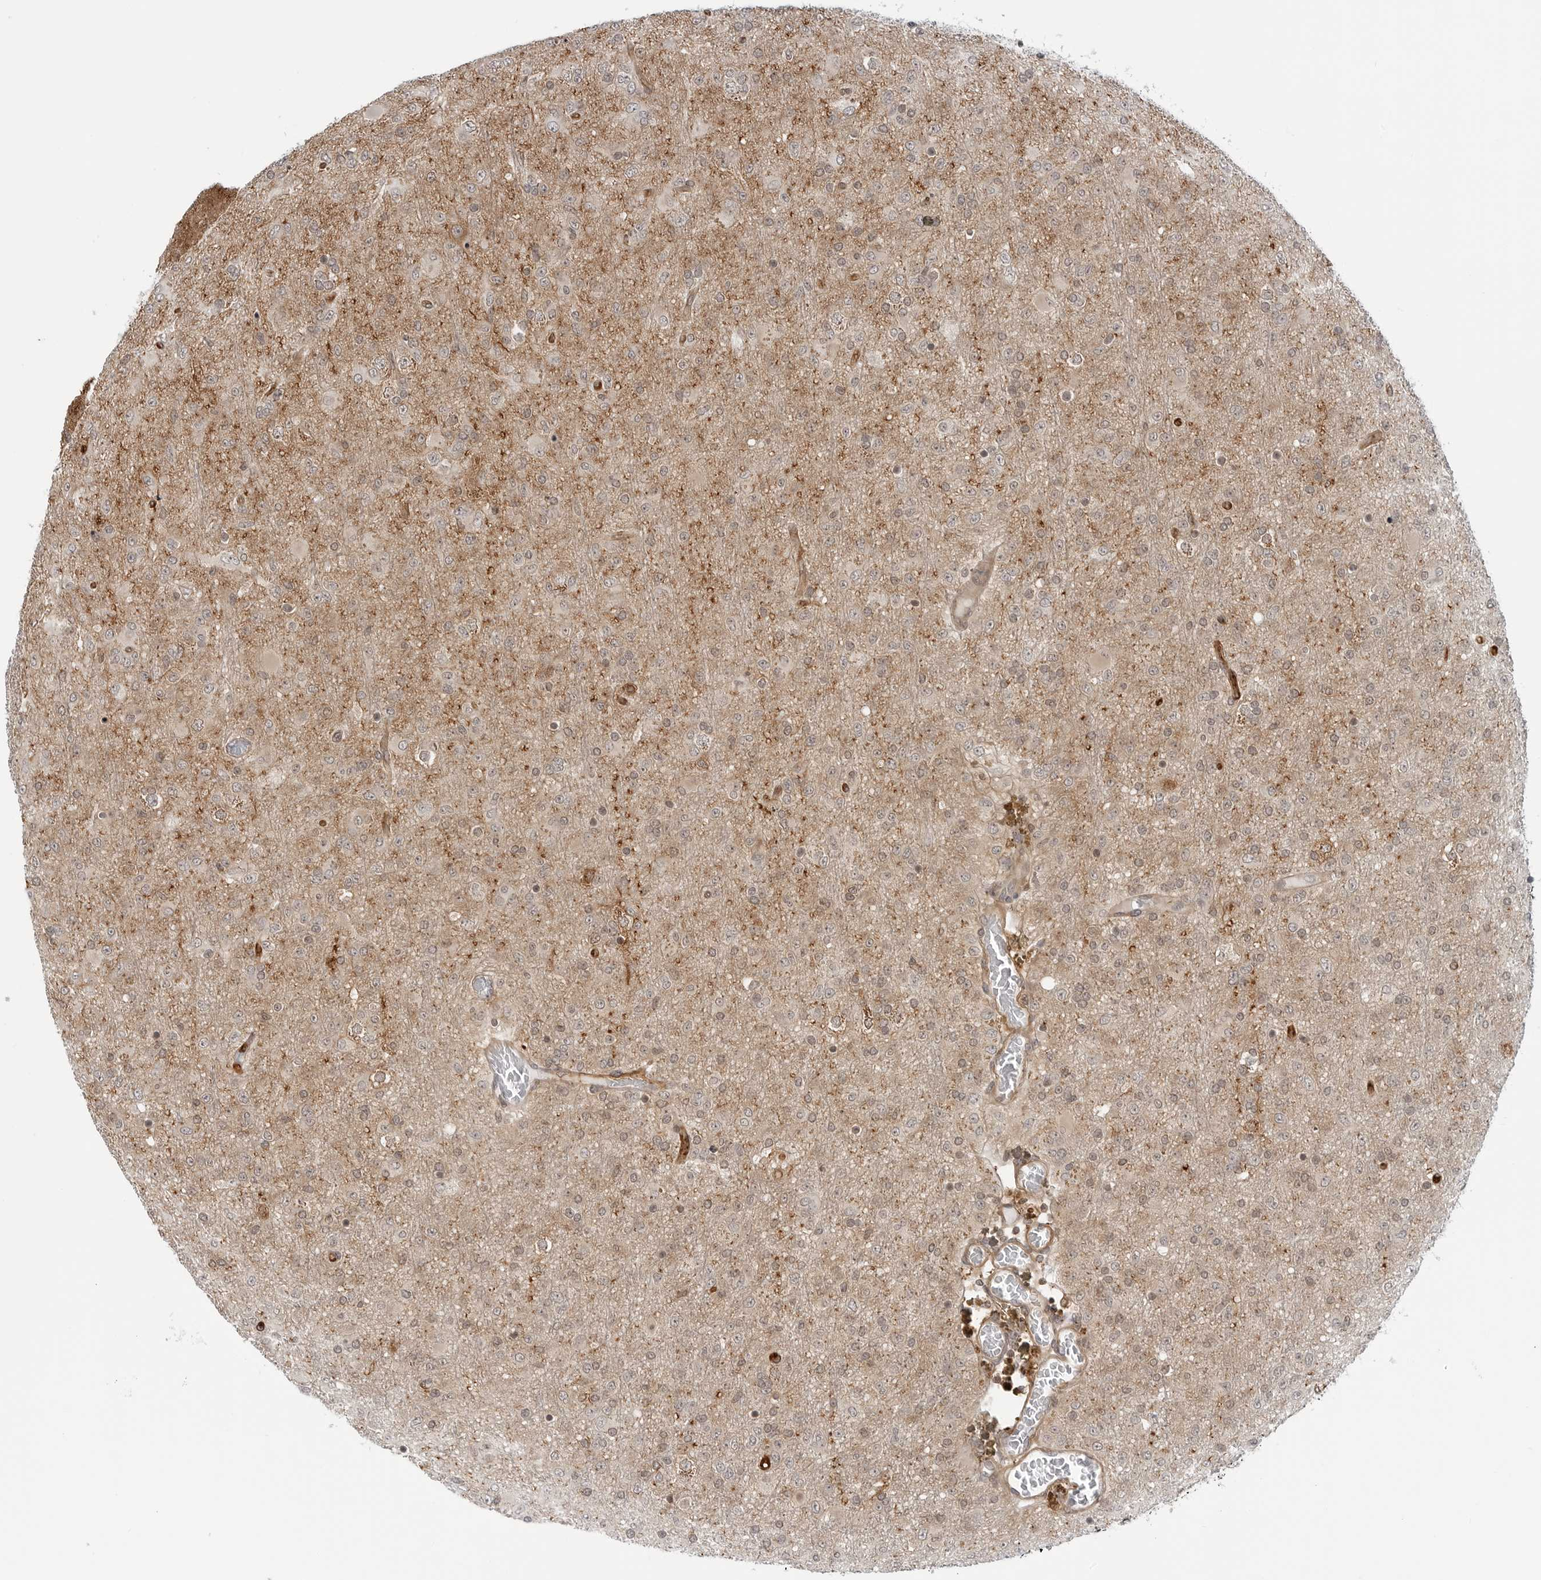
{"staining": {"intensity": "weak", "quantity": ">75%", "location": "cytoplasmic/membranous"}, "tissue": "glioma", "cell_type": "Tumor cells", "image_type": "cancer", "snomed": [{"axis": "morphology", "description": "Glioma, malignant, Low grade"}, {"axis": "topography", "description": "Brain"}], "caption": "The histopathology image displays a brown stain indicating the presence of a protein in the cytoplasmic/membranous of tumor cells in low-grade glioma (malignant). The staining was performed using DAB, with brown indicating positive protein expression. Nuclei are stained blue with hematoxylin.", "gene": "STXBP3", "patient": {"sex": "male", "age": 65}}